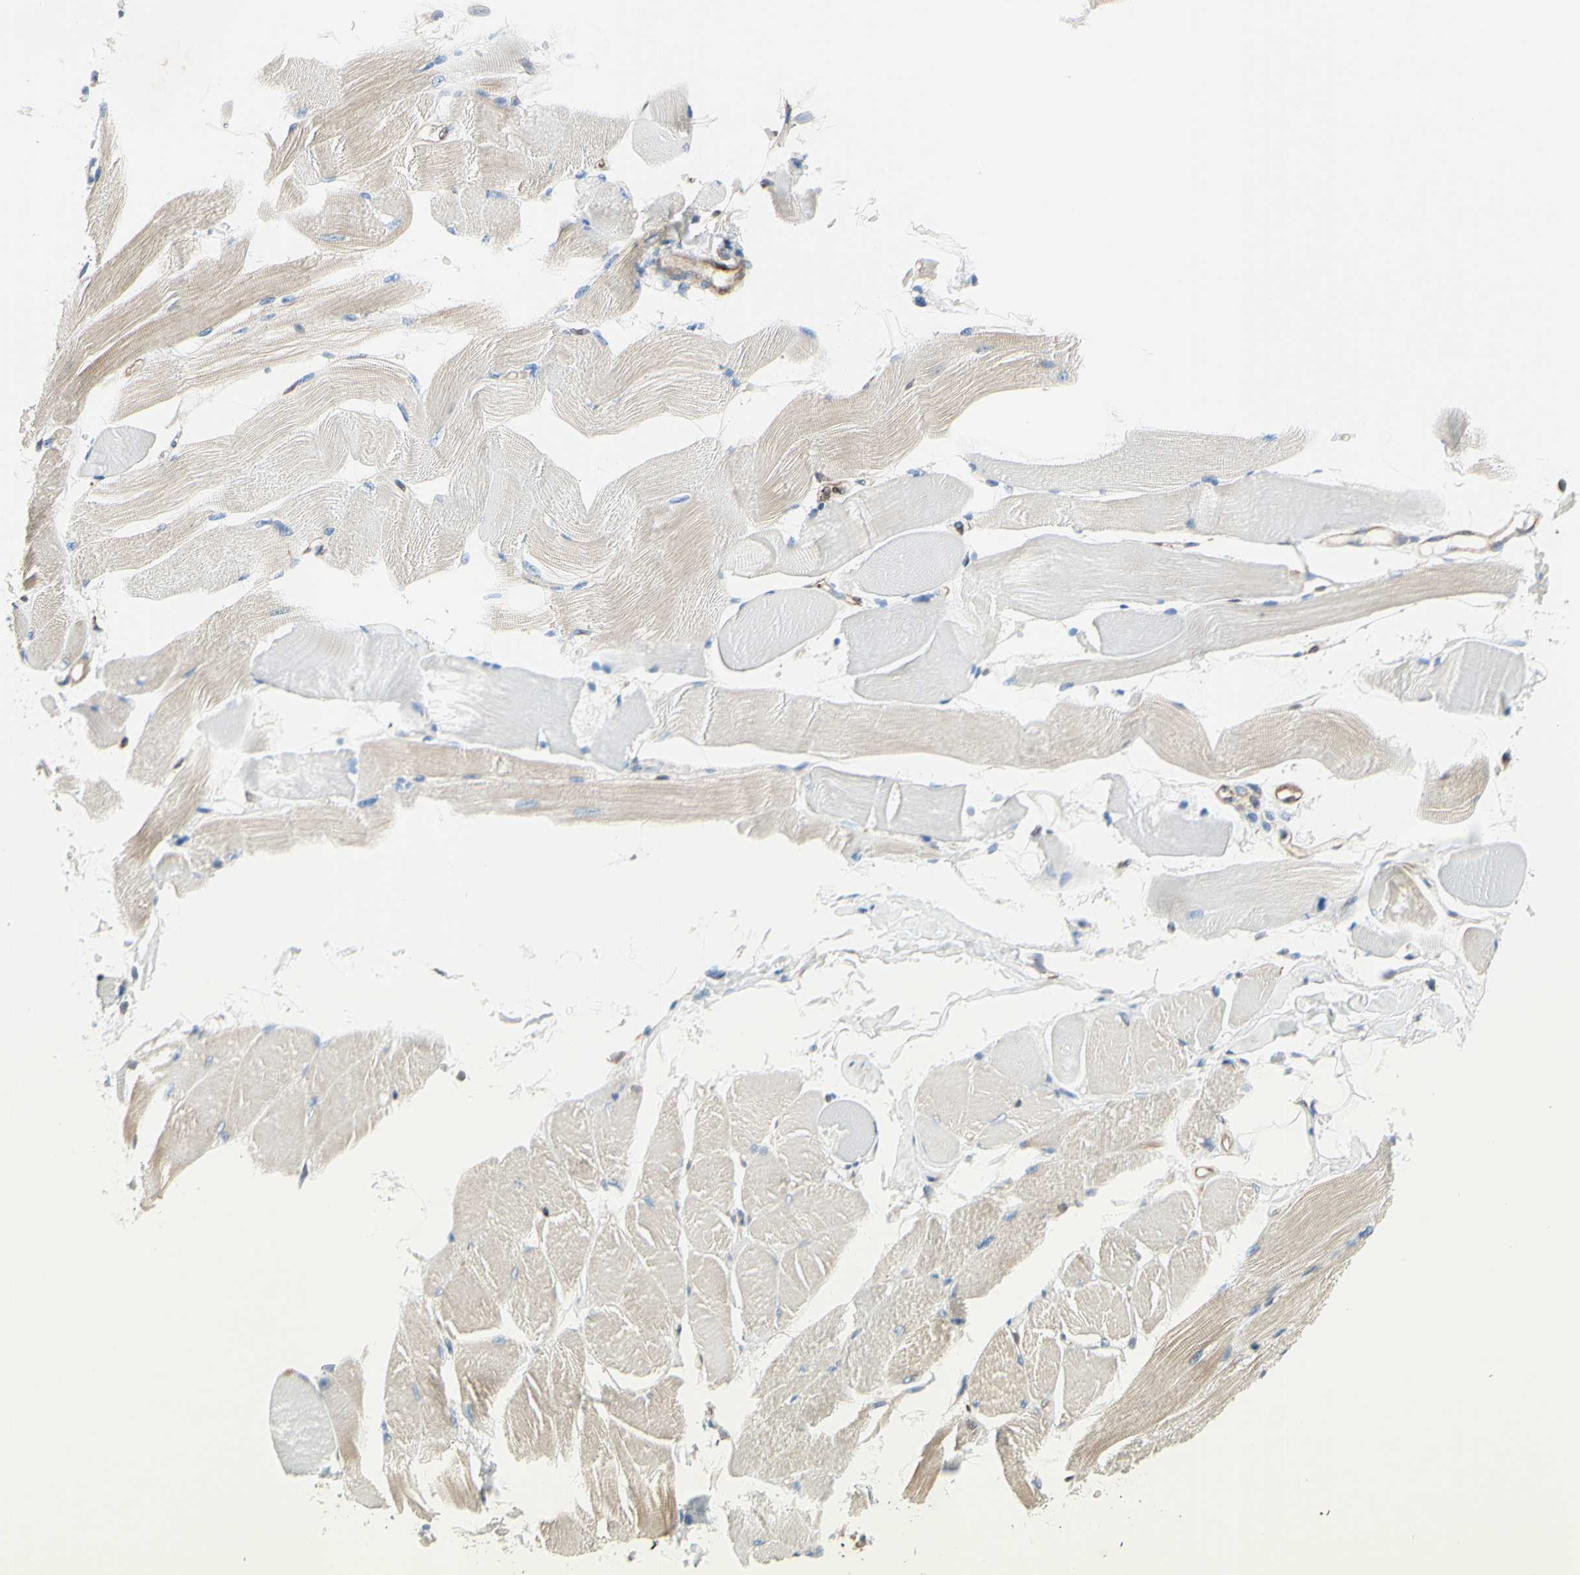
{"staining": {"intensity": "weak", "quantity": "25%-75%", "location": "cytoplasmic/membranous"}, "tissue": "skeletal muscle", "cell_type": "Myocytes", "image_type": "normal", "snomed": [{"axis": "morphology", "description": "Normal tissue, NOS"}, {"axis": "topography", "description": "Skeletal muscle"}, {"axis": "topography", "description": "Peripheral nerve tissue"}], "caption": "Brown immunohistochemical staining in normal skeletal muscle demonstrates weak cytoplasmic/membranous staining in approximately 25%-75% of myocytes.", "gene": "TRAF2", "patient": {"sex": "female", "age": 84}}